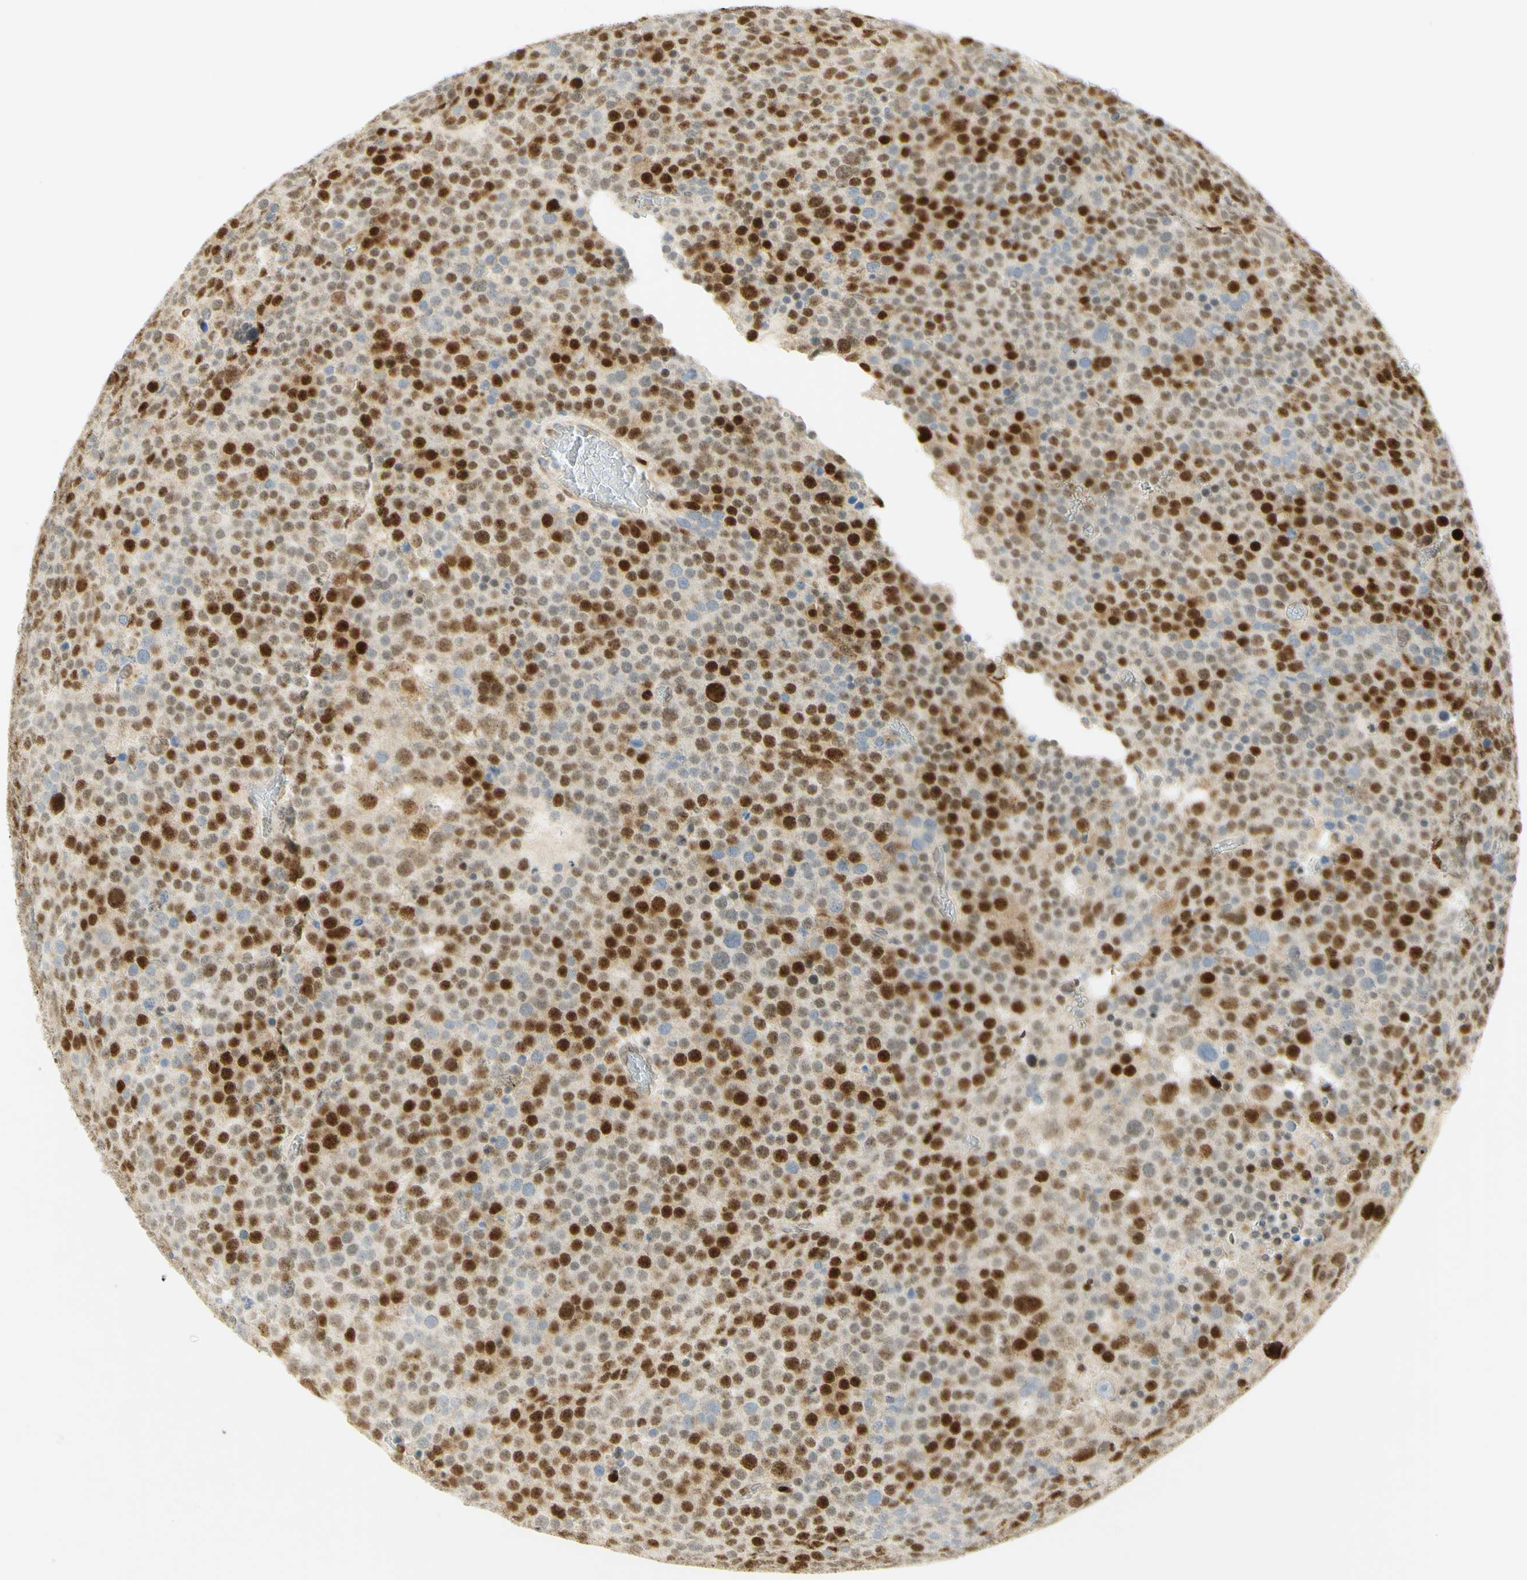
{"staining": {"intensity": "strong", "quantity": "25%-75%", "location": "cytoplasmic/membranous,nuclear"}, "tissue": "testis cancer", "cell_type": "Tumor cells", "image_type": "cancer", "snomed": [{"axis": "morphology", "description": "Seminoma, NOS"}, {"axis": "topography", "description": "Testis"}], "caption": "Approximately 25%-75% of tumor cells in human seminoma (testis) show strong cytoplasmic/membranous and nuclear protein positivity as visualized by brown immunohistochemical staining.", "gene": "E2F1", "patient": {"sex": "male", "age": 71}}